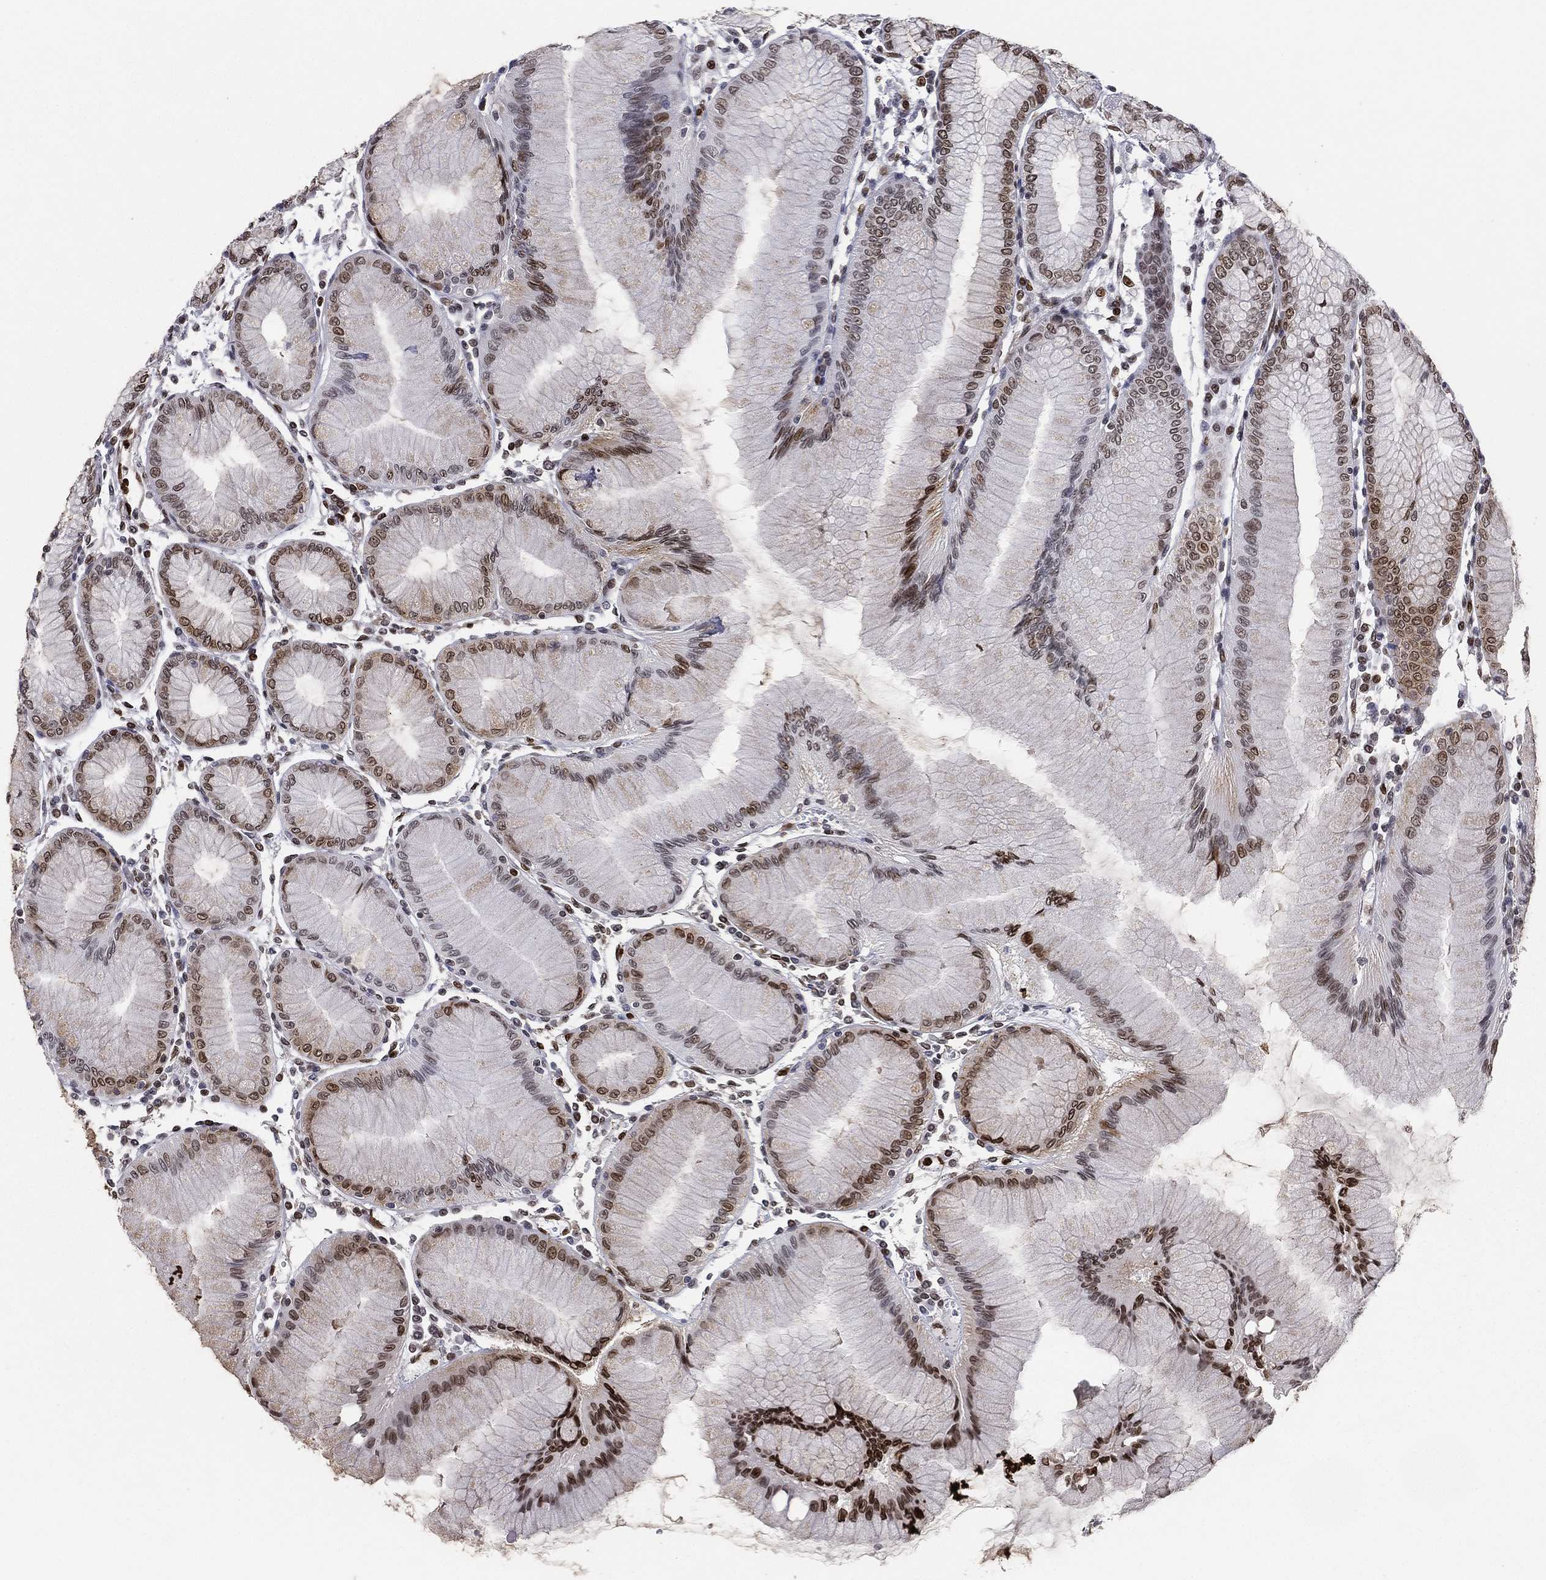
{"staining": {"intensity": "strong", "quantity": "<25%", "location": "nuclear"}, "tissue": "stomach", "cell_type": "Glandular cells", "image_type": "normal", "snomed": [{"axis": "morphology", "description": "Normal tissue, NOS"}, {"axis": "topography", "description": "Stomach"}], "caption": "This micrograph exhibits IHC staining of normal human stomach, with medium strong nuclear positivity in about <25% of glandular cells.", "gene": "LMNB1", "patient": {"sex": "female", "age": 57}}